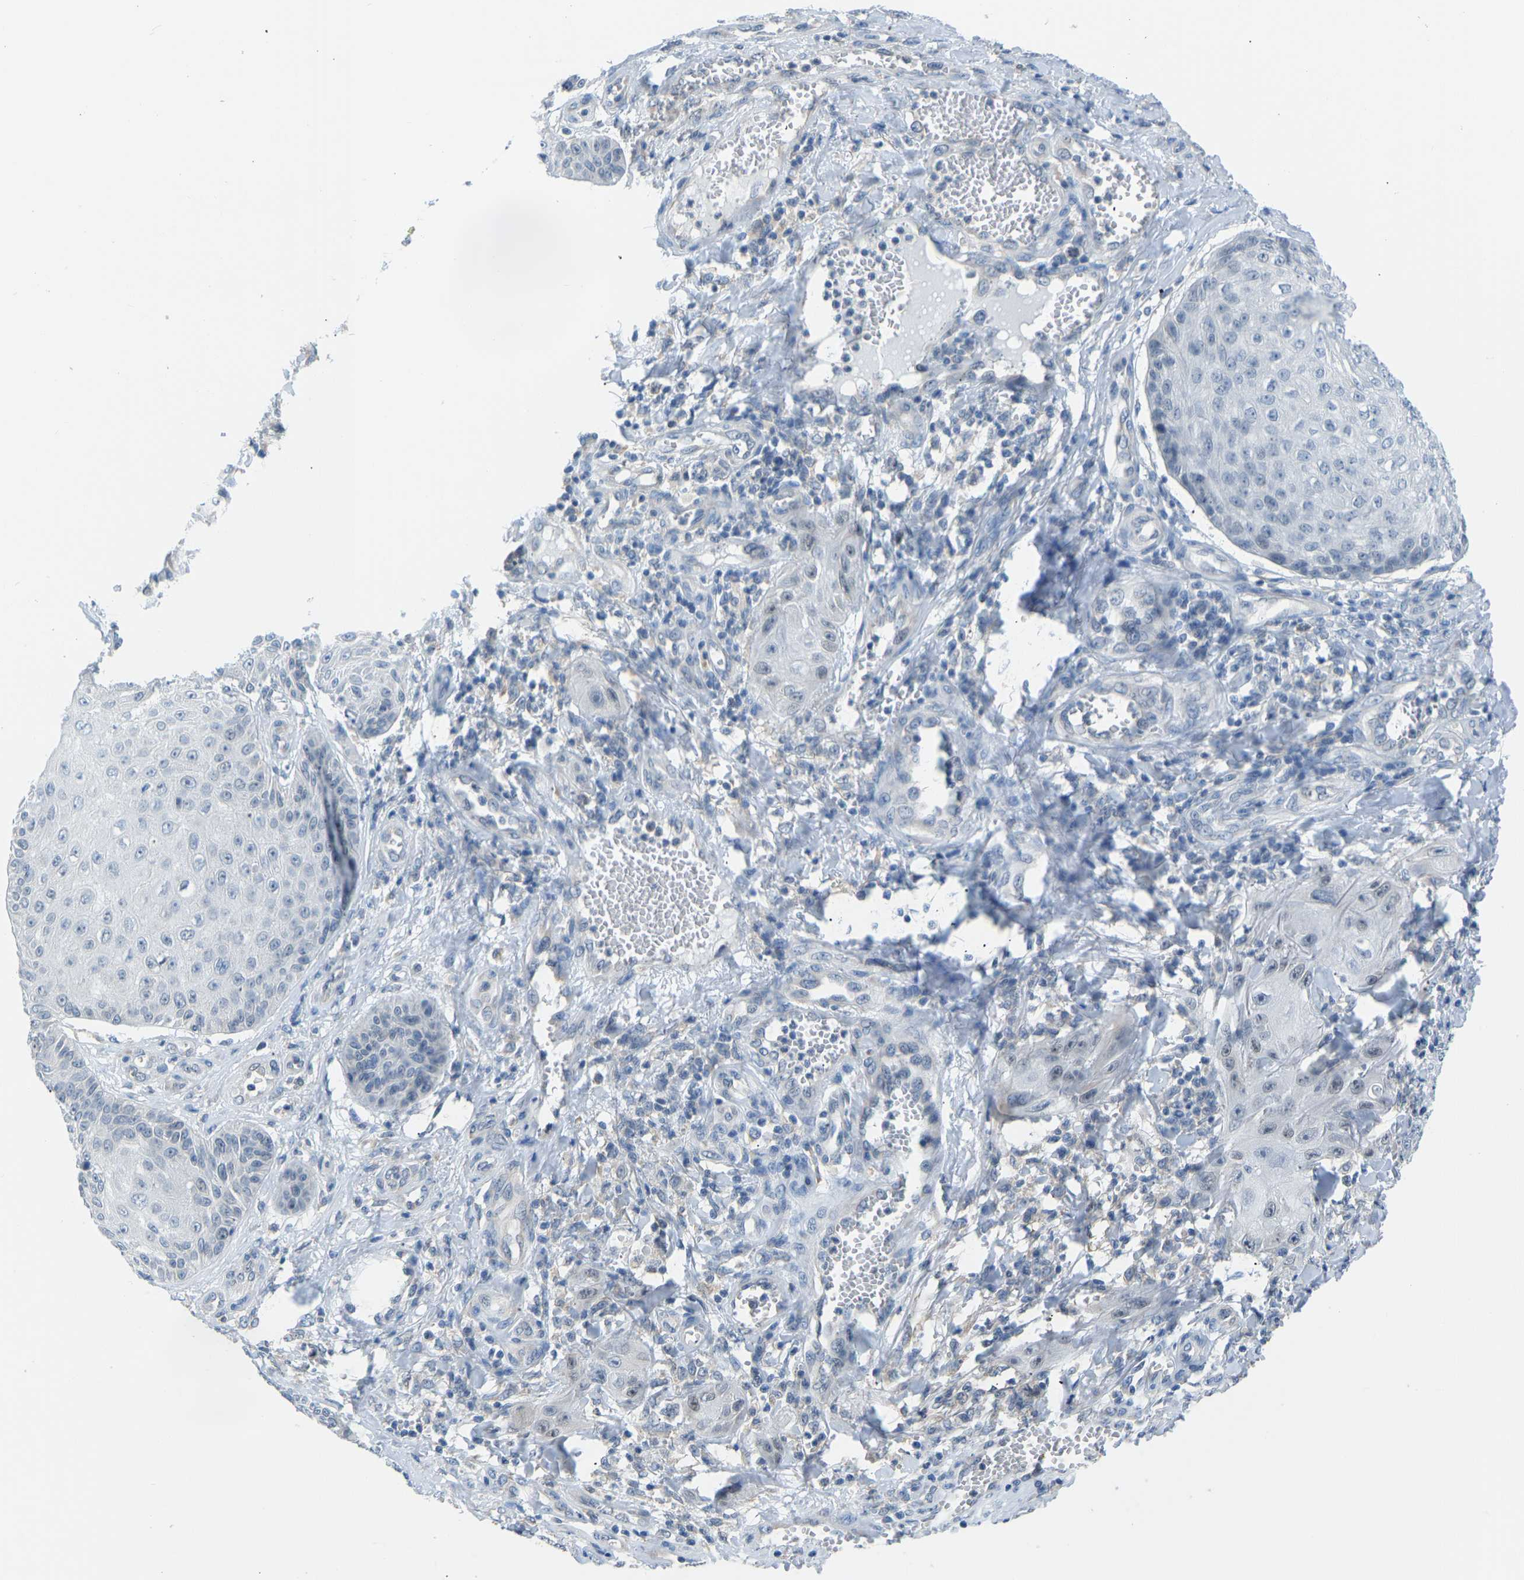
{"staining": {"intensity": "negative", "quantity": "none", "location": "none"}, "tissue": "skin cancer", "cell_type": "Tumor cells", "image_type": "cancer", "snomed": [{"axis": "morphology", "description": "Squamous cell carcinoma, NOS"}, {"axis": "topography", "description": "Skin"}], "caption": "Immunohistochemistry photomicrograph of neoplastic tissue: human skin cancer (squamous cell carcinoma) stained with DAB (3,3'-diaminobenzidine) shows no significant protein expression in tumor cells.", "gene": "VRK1", "patient": {"sex": "male", "age": 74}}